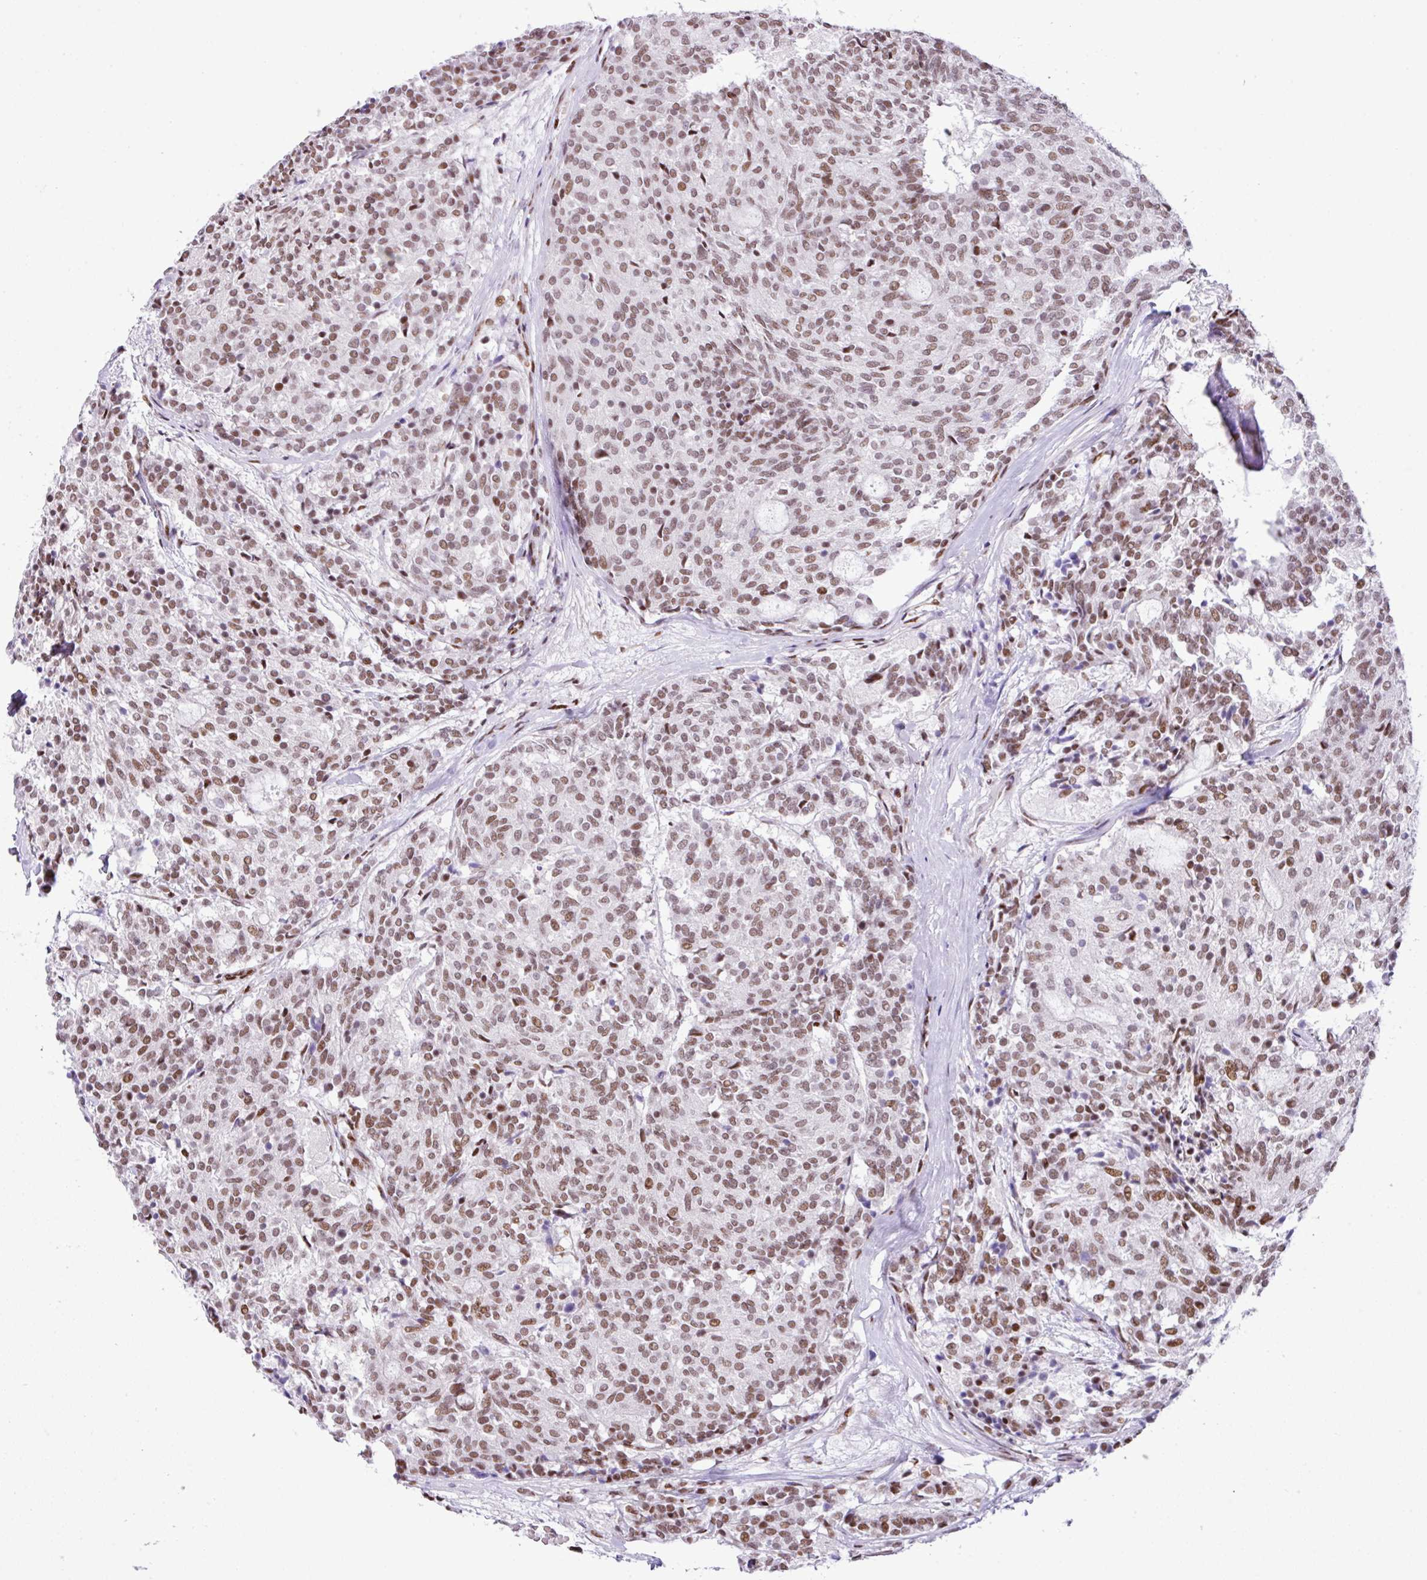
{"staining": {"intensity": "moderate", "quantity": ">75%", "location": "nuclear"}, "tissue": "carcinoid", "cell_type": "Tumor cells", "image_type": "cancer", "snomed": [{"axis": "morphology", "description": "Carcinoid, malignant, NOS"}, {"axis": "topography", "description": "Pancreas"}], "caption": "Carcinoid tissue reveals moderate nuclear staining in about >75% of tumor cells, visualized by immunohistochemistry.", "gene": "RARG", "patient": {"sex": "female", "age": 54}}